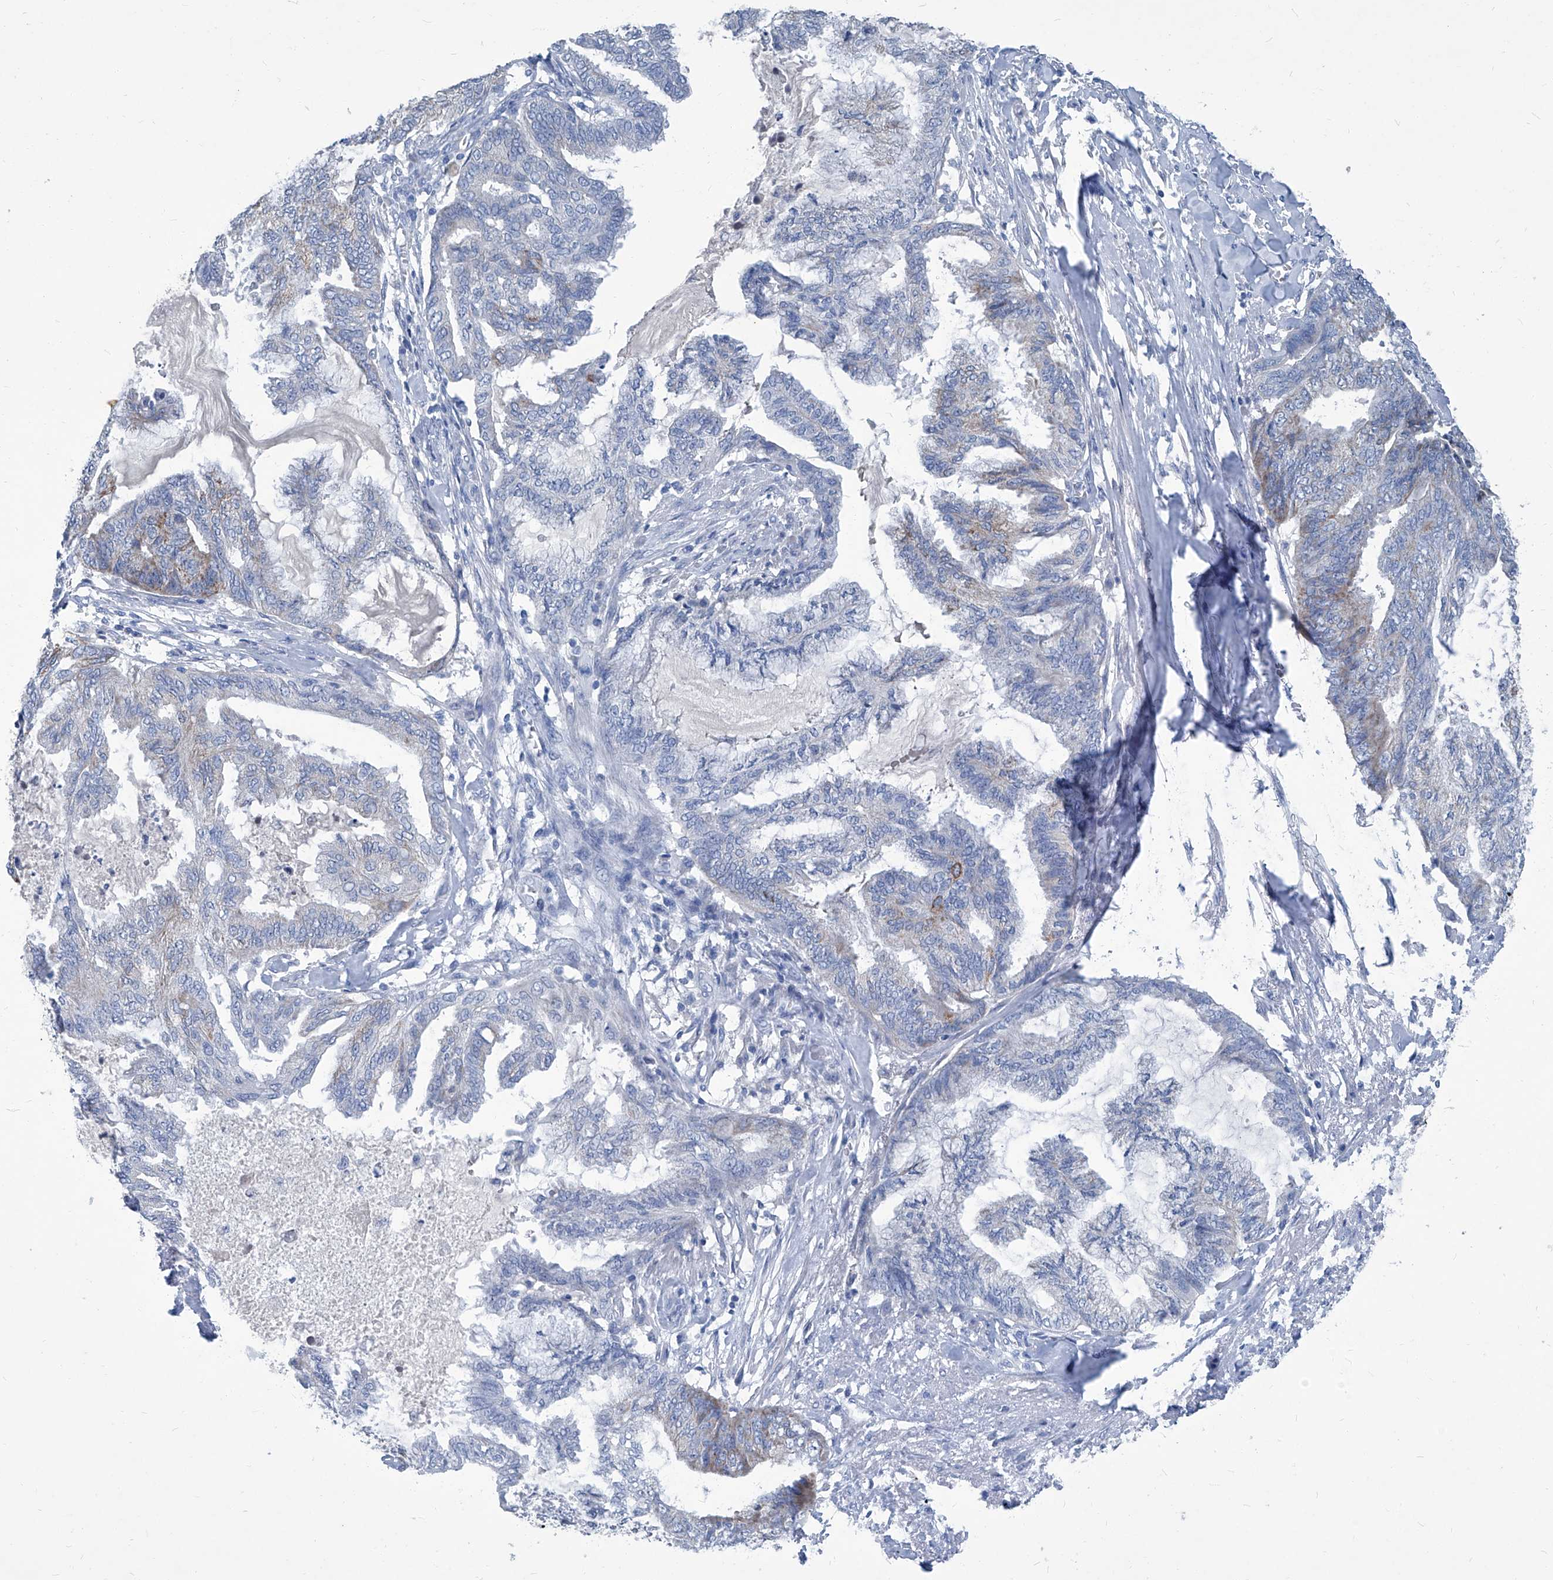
{"staining": {"intensity": "weak", "quantity": "<25%", "location": "cytoplasmic/membranous"}, "tissue": "endometrial cancer", "cell_type": "Tumor cells", "image_type": "cancer", "snomed": [{"axis": "morphology", "description": "Adenocarcinoma, NOS"}, {"axis": "topography", "description": "Endometrium"}], "caption": "Tumor cells show no significant expression in adenocarcinoma (endometrial). (Brightfield microscopy of DAB (3,3'-diaminobenzidine) immunohistochemistry (IHC) at high magnification).", "gene": "MTARC1", "patient": {"sex": "female", "age": 86}}